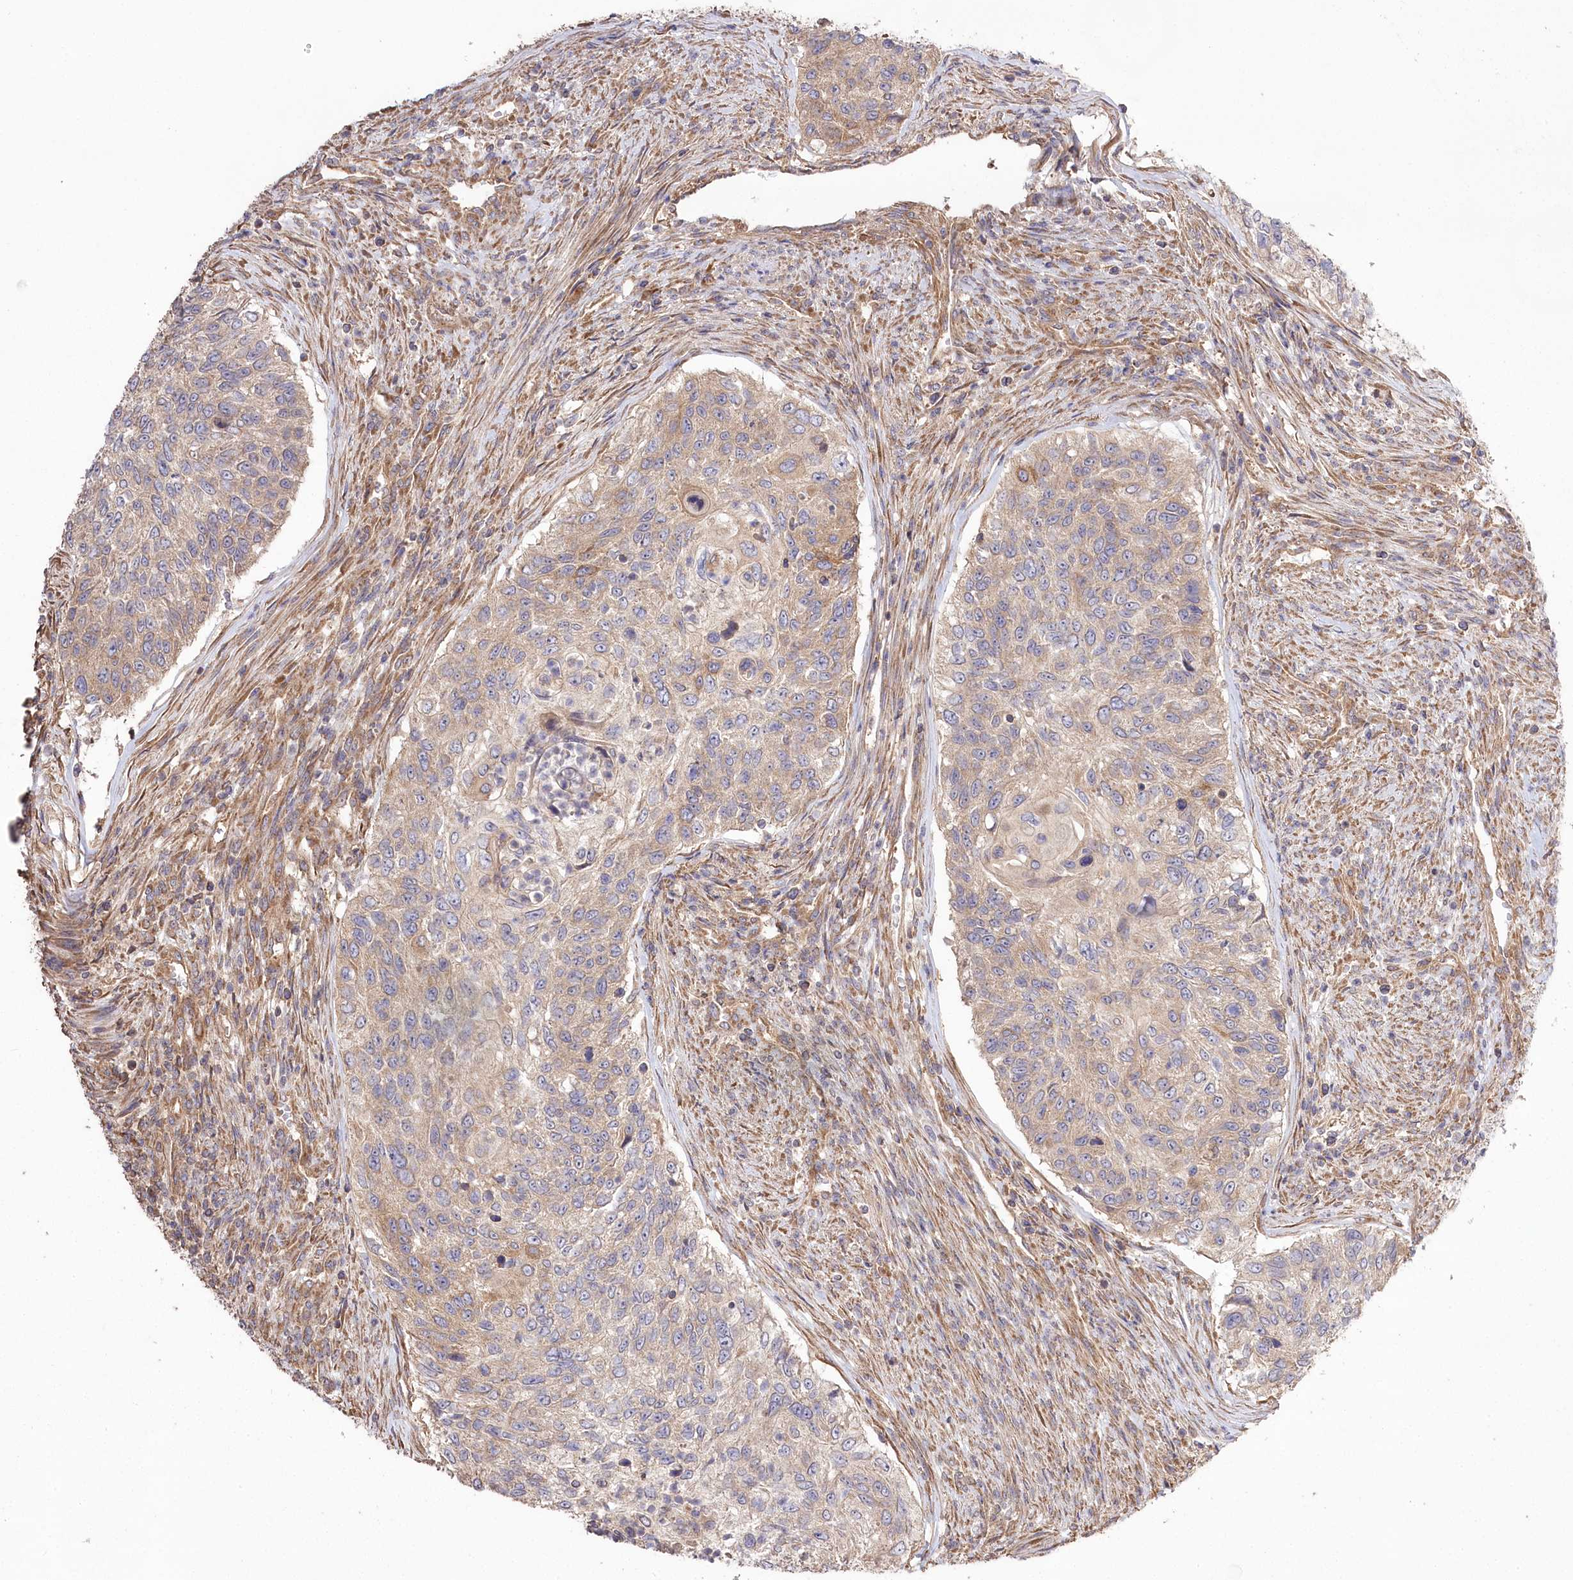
{"staining": {"intensity": "weak", "quantity": "25%-75%", "location": "cytoplasmic/membranous"}, "tissue": "urothelial cancer", "cell_type": "Tumor cells", "image_type": "cancer", "snomed": [{"axis": "morphology", "description": "Urothelial carcinoma, High grade"}, {"axis": "topography", "description": "Urinary bladder"}], "caption": "Urothelial cancer tissue demonstrates weak cytoplasmic/membranous staining in approximately 25%-75% of tumor cells, visualized by immunohistochemistry.", "gene": "PRSS53", "patient": {"sex": "female", "age": 60}}